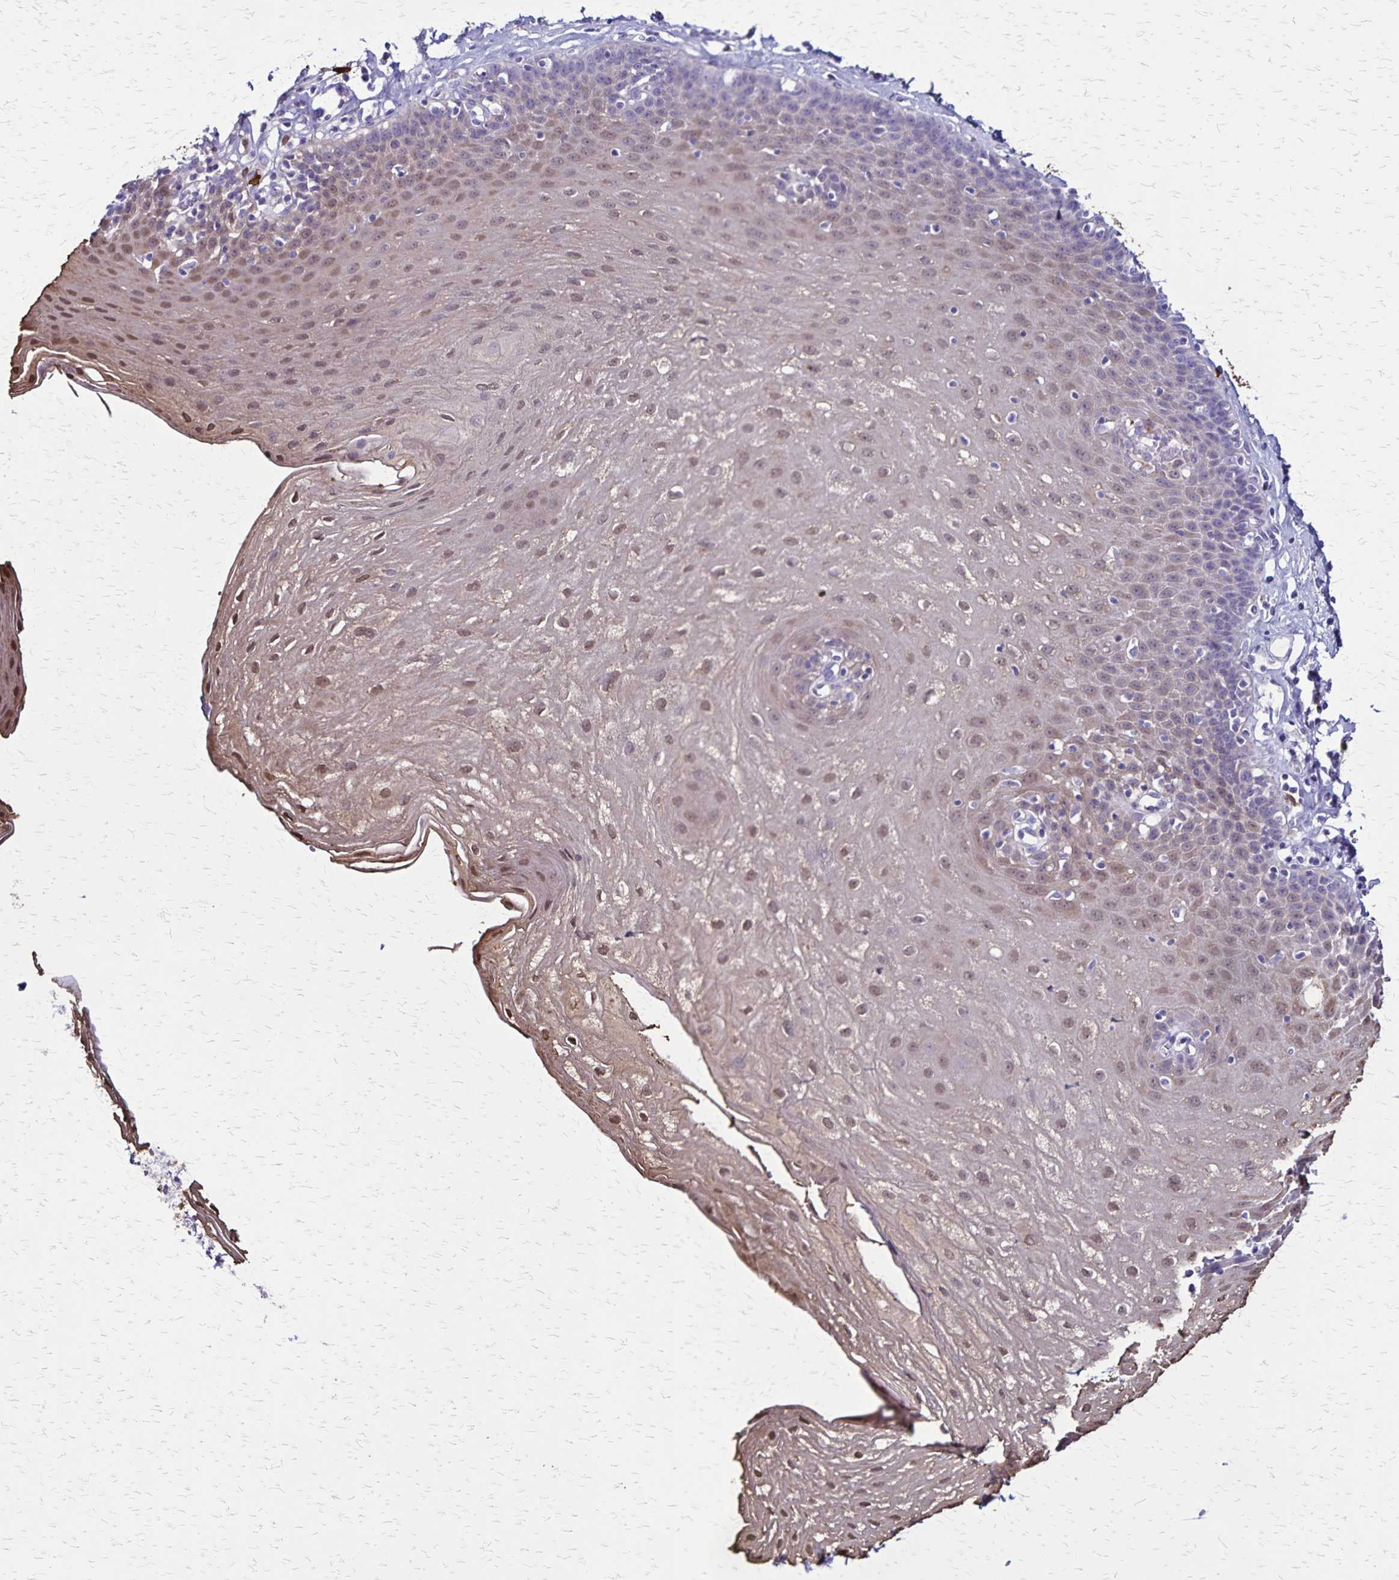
{"staining": {"intensity": "weak", "quantity": "25%-75%", "location": "nuclear"}, "tissue": "esophagus", "cell_type": "Squamous epithelial cells", "image_type": "normal", "snomed": [{"axis": "morphology", "description": "Normal tissue, NOS"}, {"axis": "topography", "description": "Esophagus"}], "caption": "Weak nuclear positivity for a protein is present in approximately 25%-75% of squamous epithelial cells of benign esophagus using immunohistochemistry.", "gene": "ULBP3", "patient": {"sex": "female", "age": 81}}